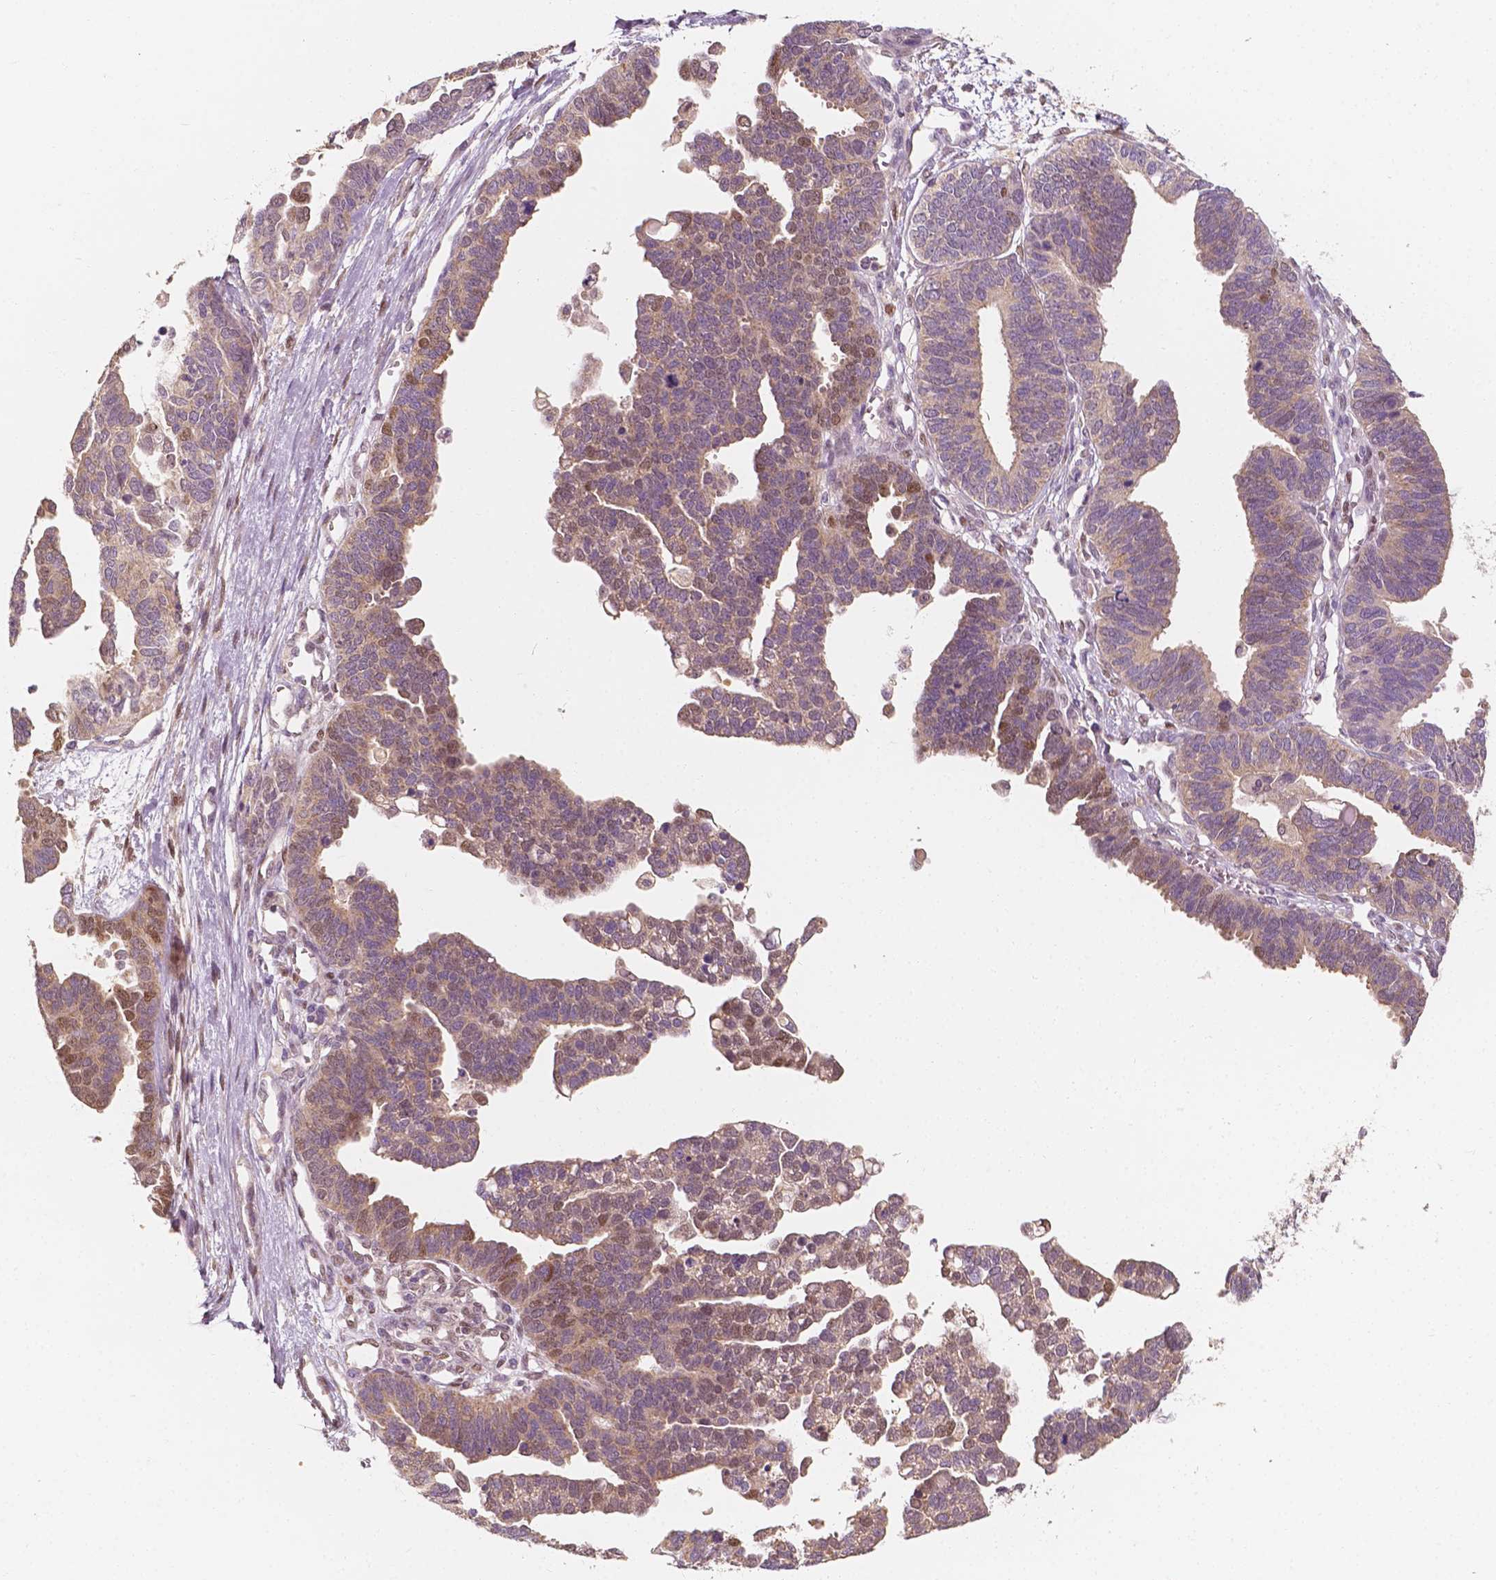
{"staining": {"intensity": "weak", "quantity": "<25%", "location": "nuclear"}, "tissue": "ovarian cancer", "cell_type": "Tumor cells", "image_type": "cancer", "snomed": [{"axis": "morphology", "description": "Cystadenocarcinoma, serous, NOS"}, {"axis": "topography", "description": "Ovary"}], "caption": "The histopathology image reveals no significant staining in tumor cells of ovarian cancer. Brightfield microscopy of immunohistochemistry (IHC) stained with DAB (3,3'-diaminobenzidine) (brown) and hematoxylin (blue), captured at high magnification.", "gene": "TBC1D17", "patient": {"sex": "female", "age": 51}}